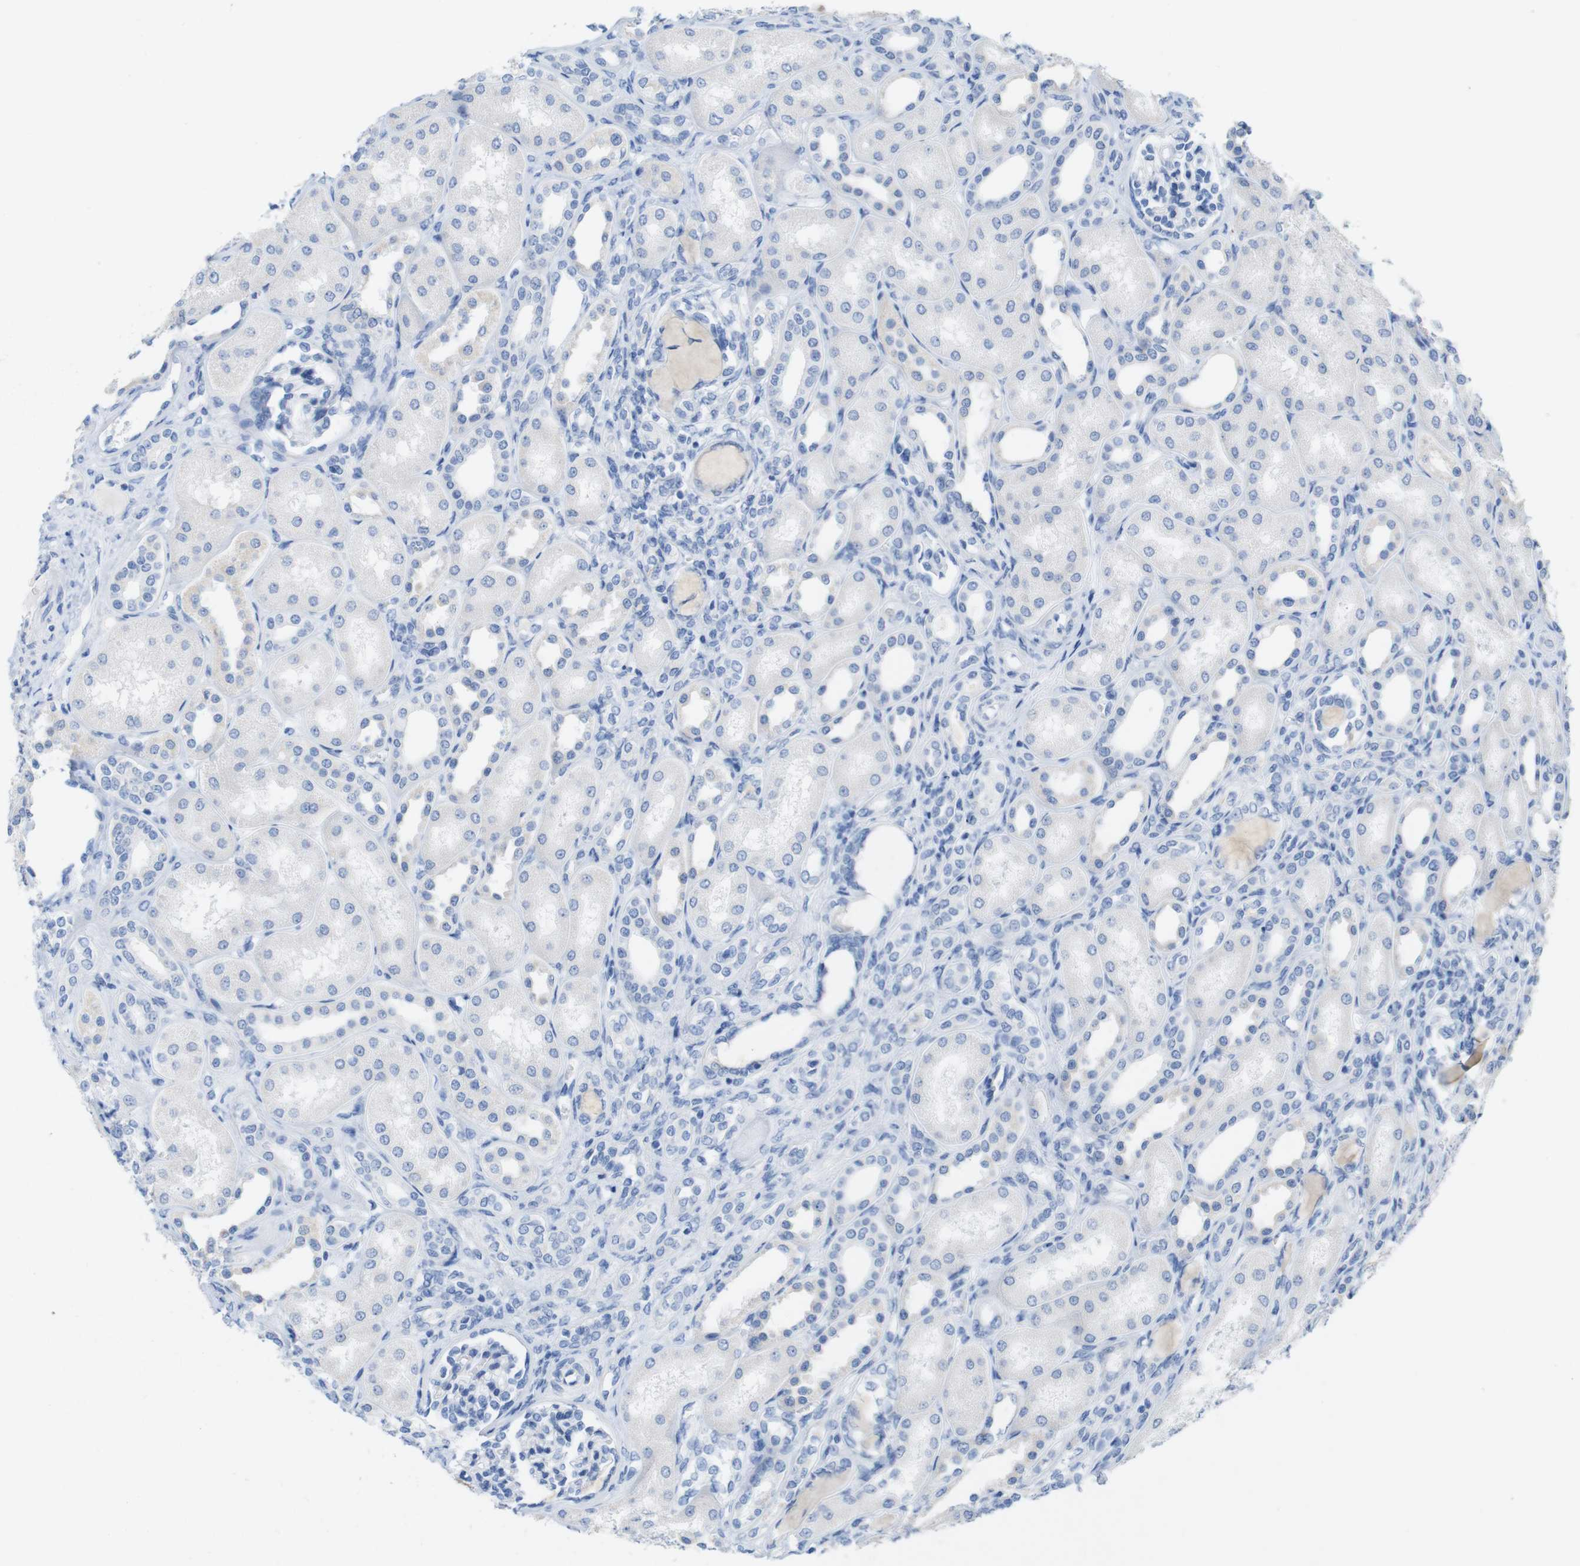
{"staining": {"intensity": "negative", "quantity": "none", "location": "none"}, "tissue": "kidney", "cell_type": "Cells in glomeruli", "image_type": "normal", "snomed": [{"axis": "morphology", "description": "Normal tissue, NOS"}, {"axis": "topography", "description": "Kidney"}], "caption": "Immunohistochemistry micrograph of normal human kidney stained for a protein (brown), which reveals no positivity in cells in glomeruli.", "gene": "LAG3", "patient": {"sex": "male", "age": 7}}